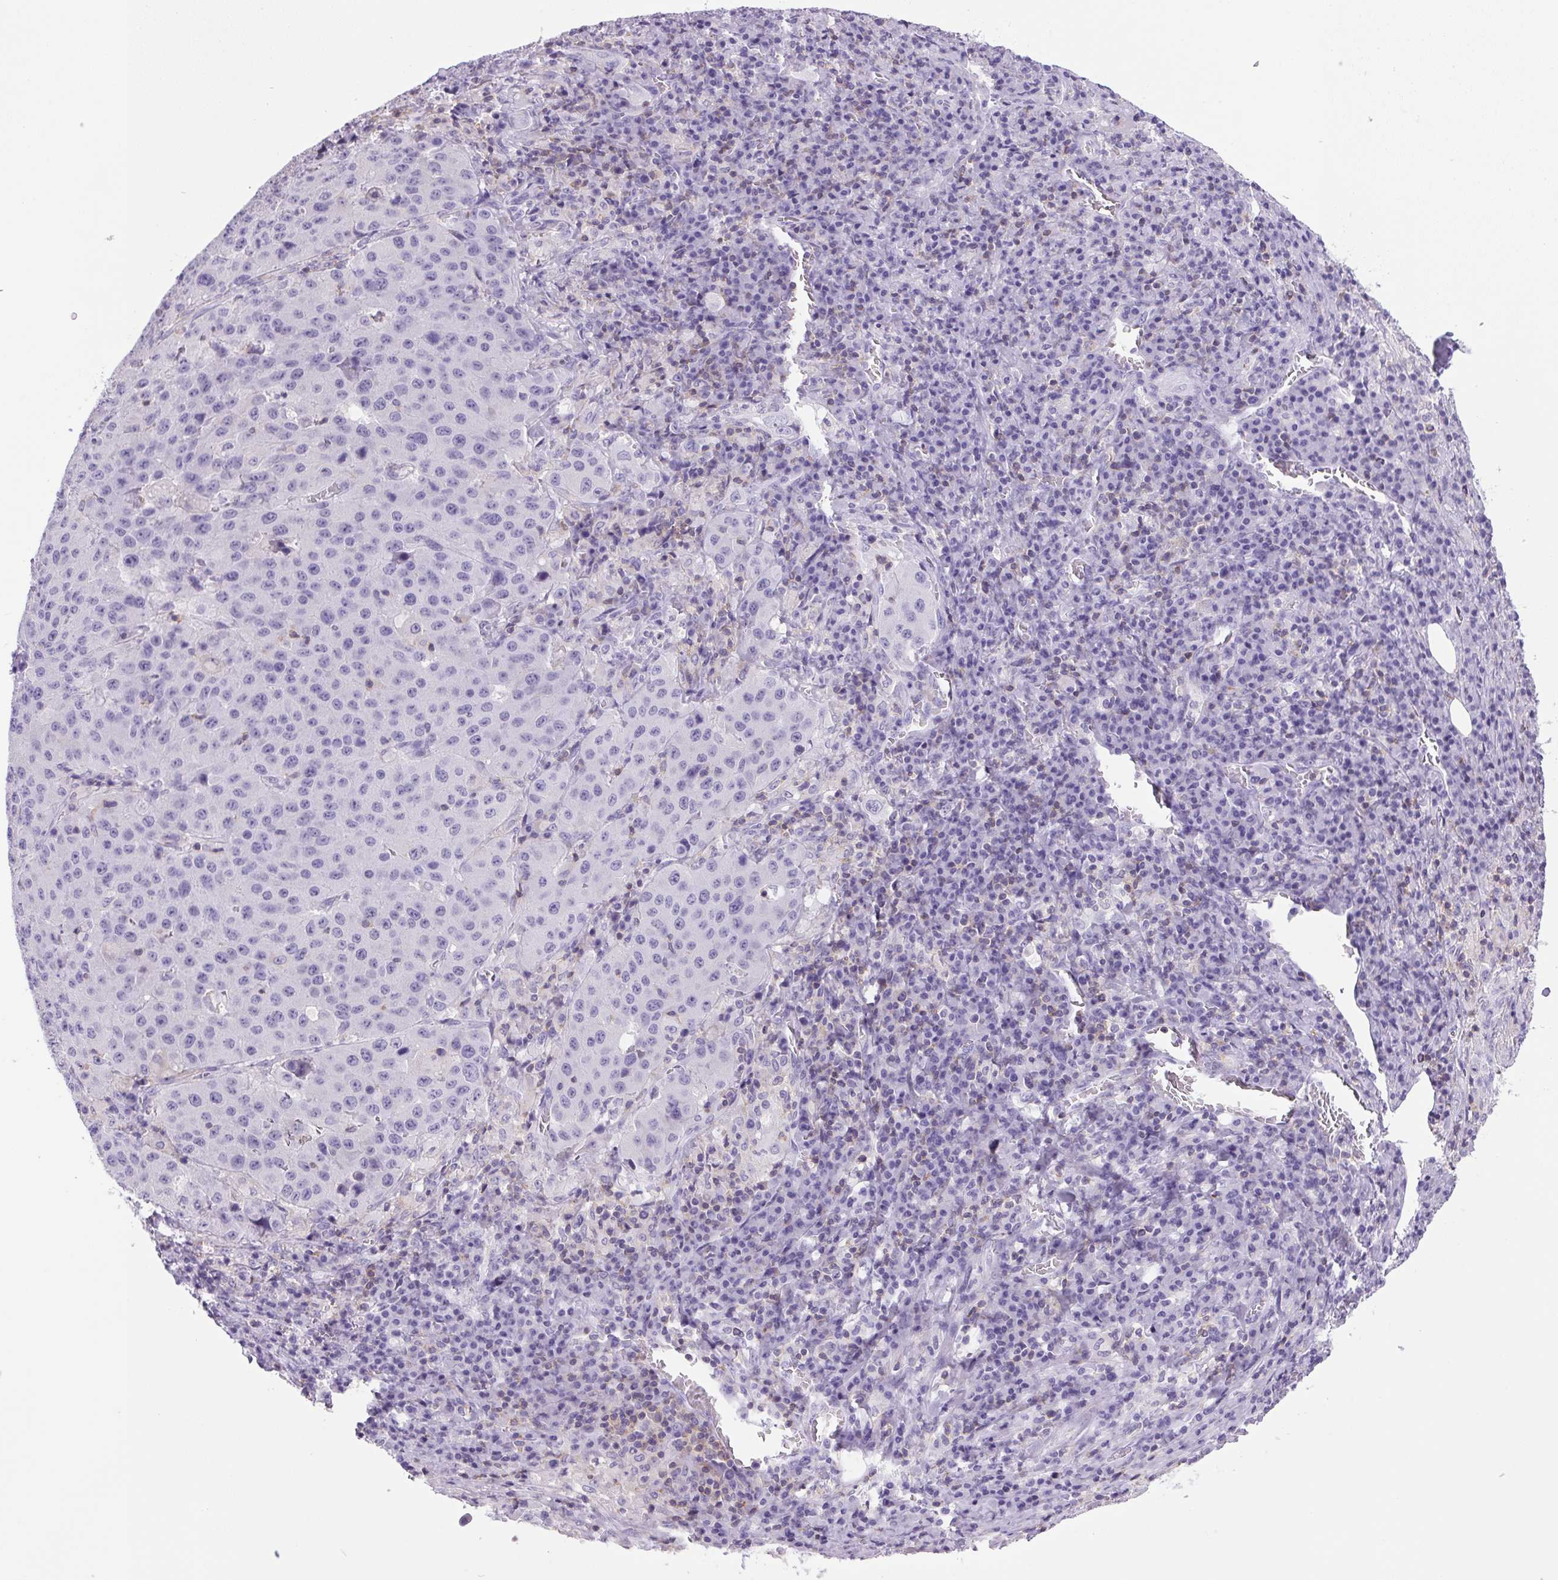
{"staining": {"intensity": "negative", "quantity": "none", "location": "none"}, "tissue": "stomach cancer", "cell_type": "Tumor cells", "image_type": "cancer", "snomed": [{"axis": "morphology", "description": "Adenocarcinoma, NOS"}, {"axis": "topography", "description": "Stomach"}], "caption": "Immunohistochemical staining of stomach adenocarcinoma shows no significant positivity in tumor cells.", "gene": "S100A2", "patient": {"sex": "male", "age": 71}}